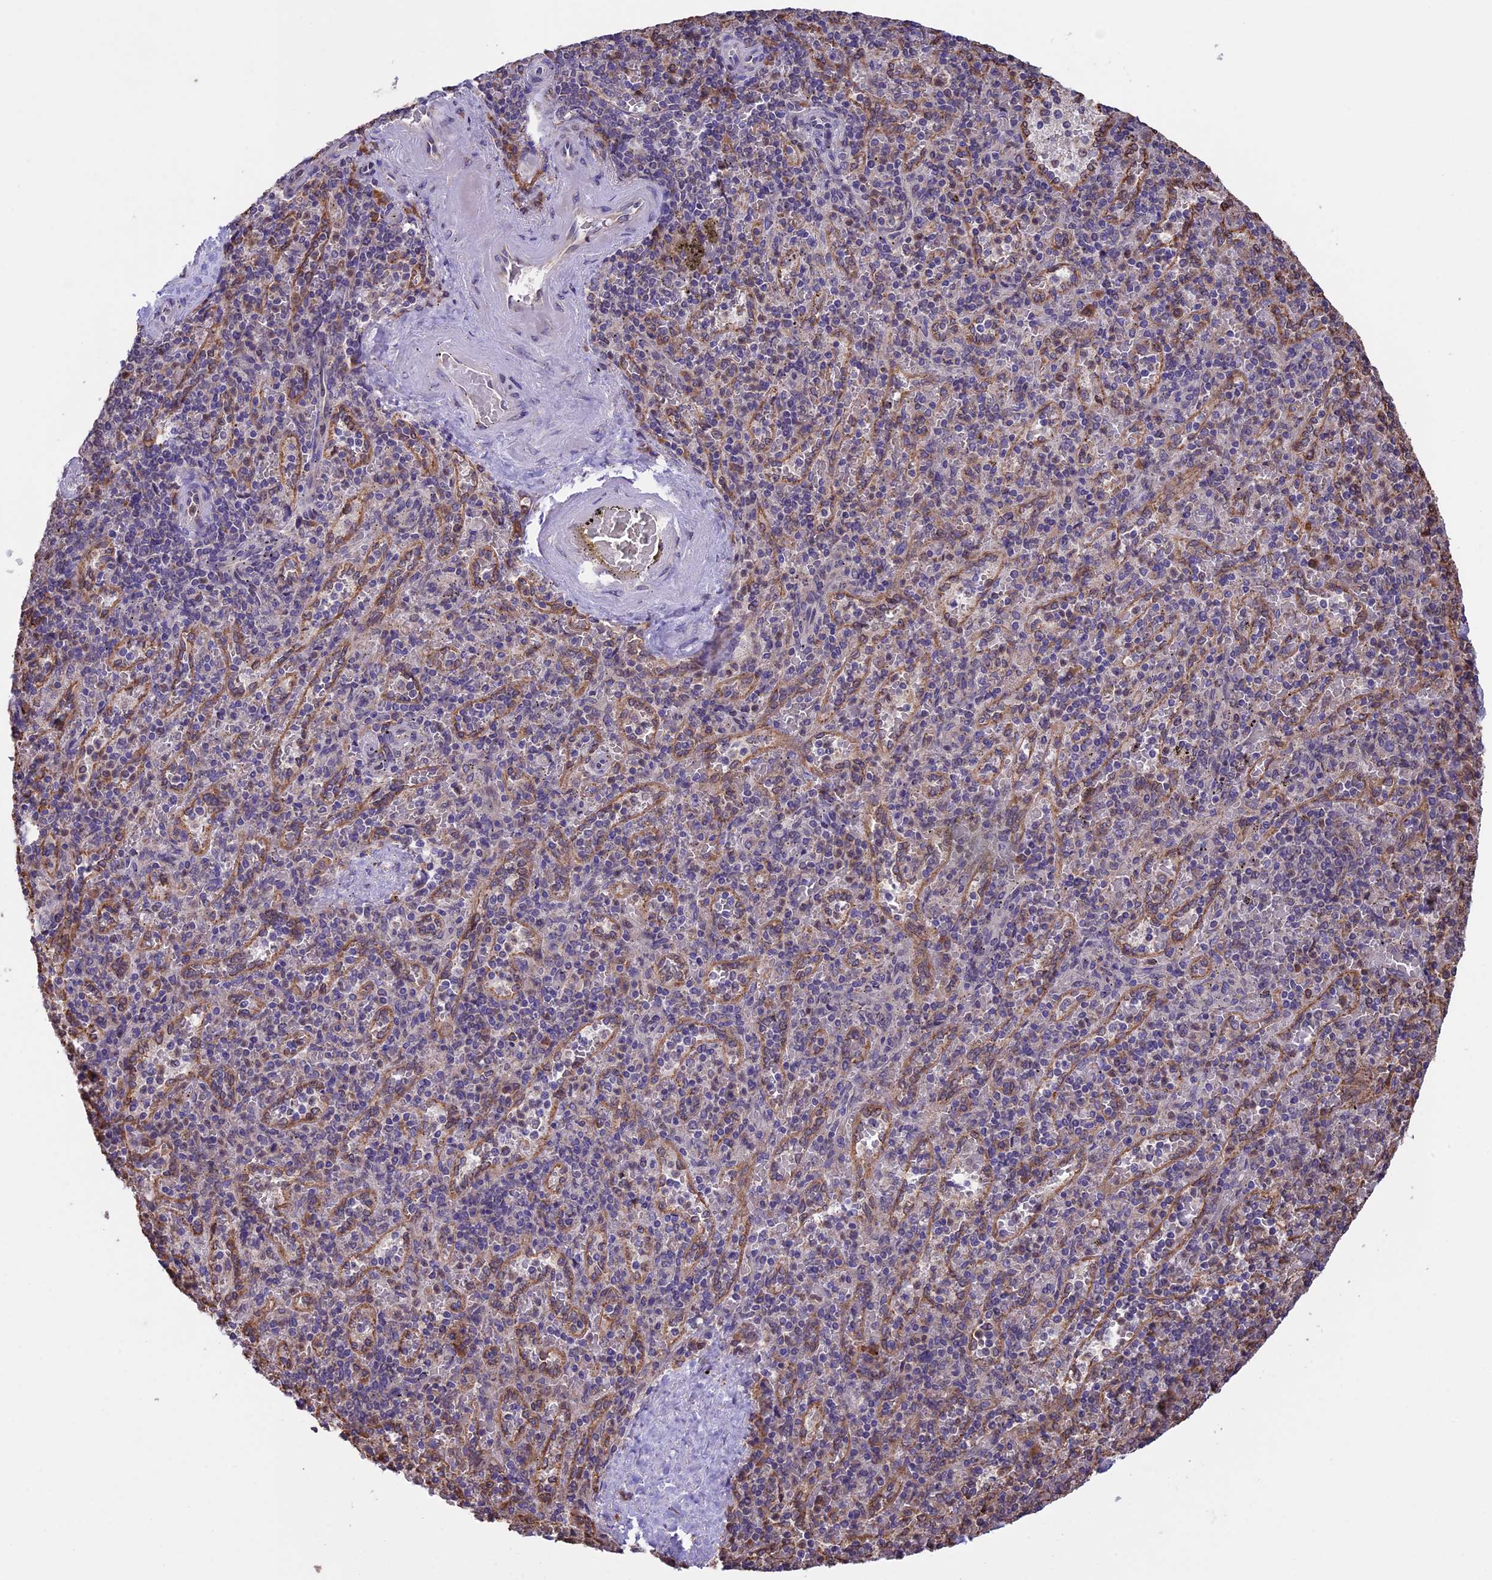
{"staining": {"intensity": "negative", "quantity": "none", "location": "none"}, "tissue": "spleen", "cell_type": "Cells in red pulp", "image_type": "normal", "snomed": [{"axis": "morphology", "description": "Normal tissue, NOS"}, {"axis": "topography", "description": "Spleen"}], "caption": "Human spleen stained for a protein using immunohistochemistry (IHC) reveals no staining in cells in red pulp.", "gene": "DMRTA2", "patient": {"sex": "male", "age": 82}}